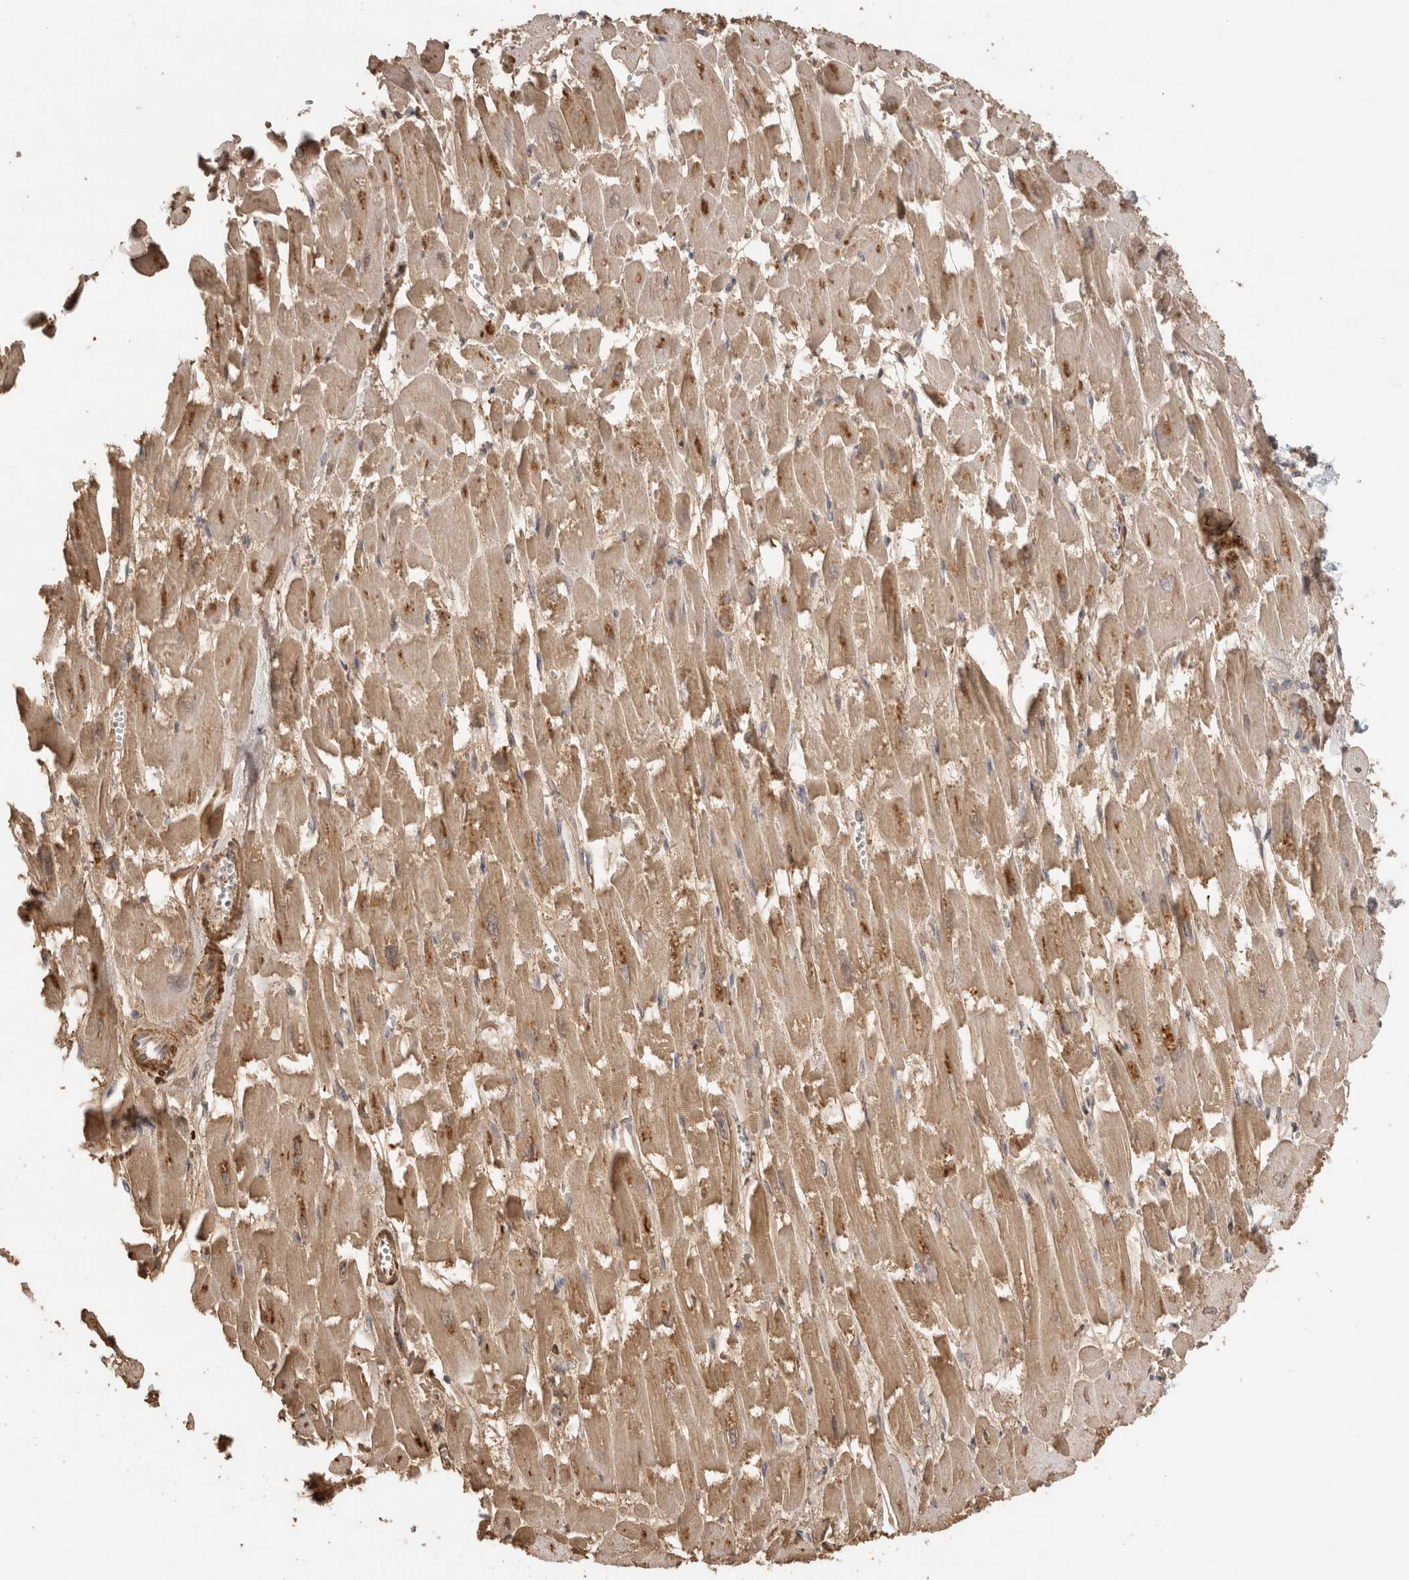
{"staining": {"intensity": "strong", "quantity": "25%-75%", "location": "cytoplasmic/membranous,nuclear"}, "tissue": "heart muscle", "cell_type": "Cardiomyocytes", "image_type": "normal", "snomed": [{"axis": "morphology", "description": "Normal tissue, NOS"}, {"axis": "topography", "description": "Heart"}], "caption": "Protein staining demonstrates strong cytoplasmic/membranous,nuclear positivity in about 25%-75% of cardiomyocytes in unremarkable heart muscle. (DAB (3,3'-diaminobenzidine) IHC, brown staining for protein, blue staining for nuclei).", "gene": "IMMP2L", "patient": {"sex": "male", "age": 54}}